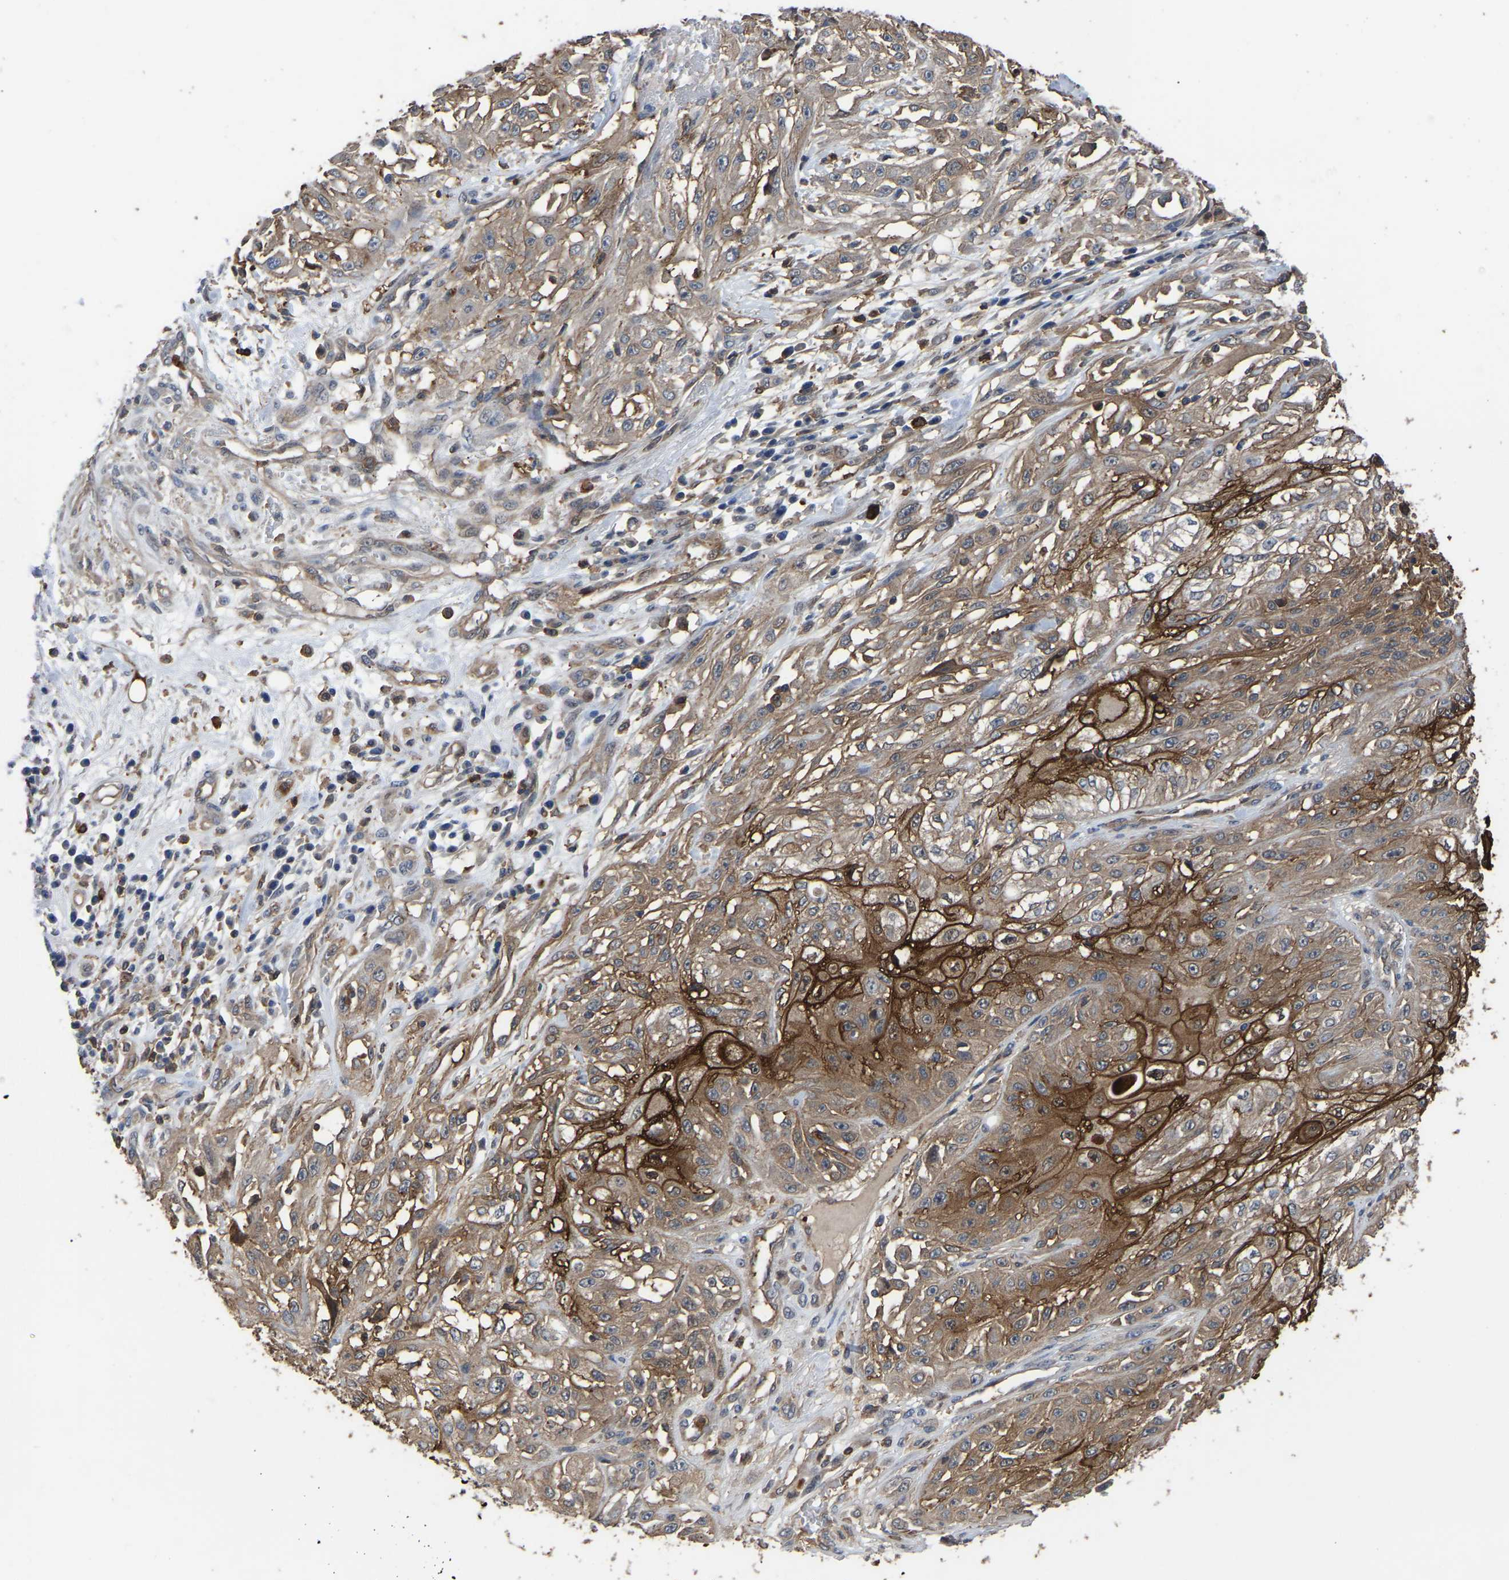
{"staining": {"intensity": "moderate", "quantity": ">75%", "location": "cytoplasmic/membranous"}, "tissue": "skin cancer", "cell_type": "Tumor cells", "image_type": "cancer", "snomed": [{"axis": "morphology", "description": "Squamous cell carcinoma, NOS"}, {"axis": "morphology", "description": "Squamous cell carcinoma, metastatic, NOS"}, {"axis": "topography", "description": "Skin"}, {"axis": "topography", "description": "Lymph node"}], "caption": "An immunohistochemistry micrograph of neoplastic tissue is shown. Protein staining in brown highlights moderate cytoplasmic/membranous positivity in skin cancer (squamous cell carcinoma) within tumor cells. Nuclei are stained in blue.", "gene": "CIT", "patient": {"sex": "male", "age": 75}}